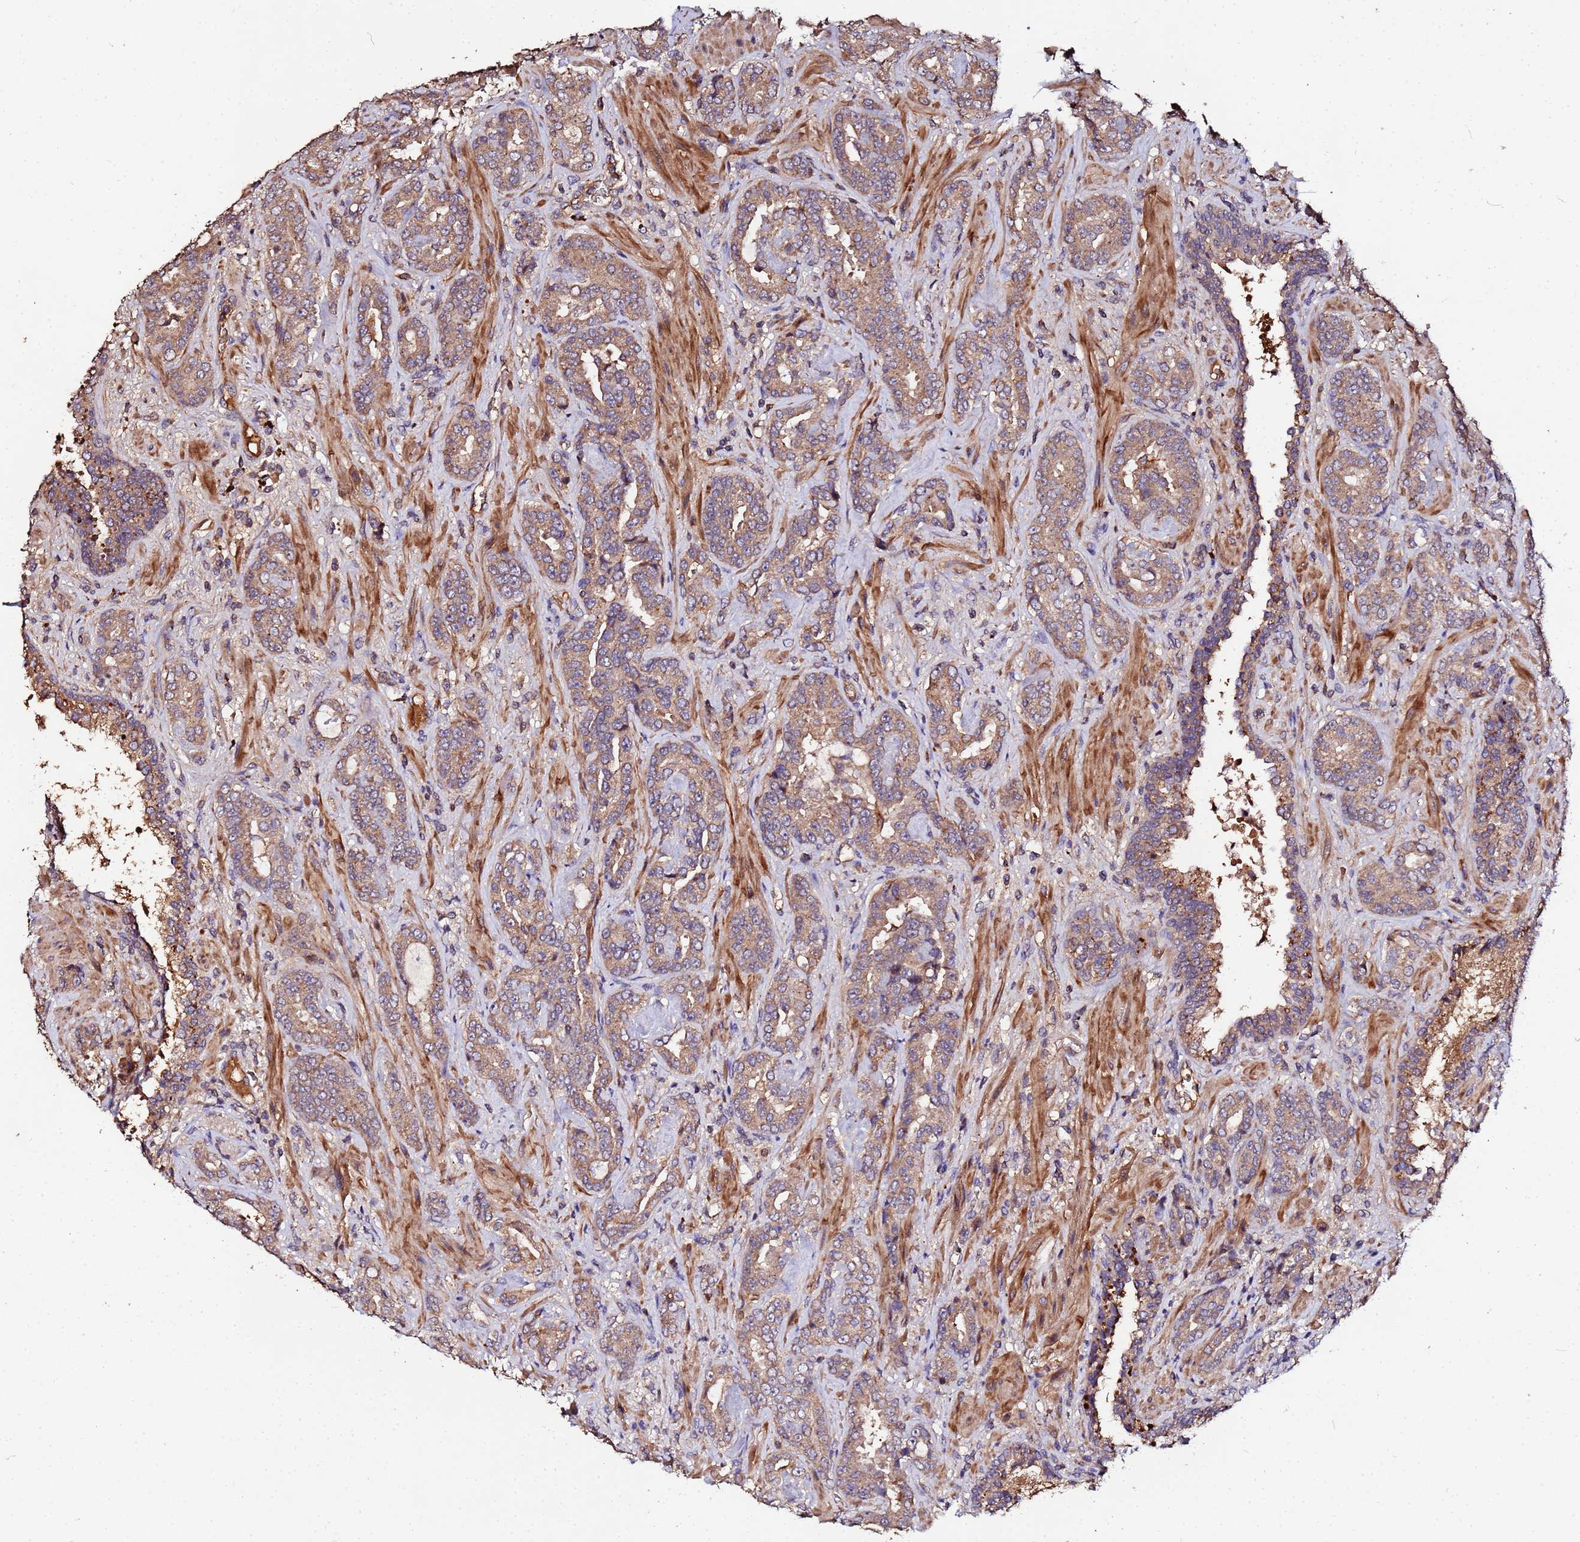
{"staining": {"intensity": "moderate", "quantity": ">75%", "location": "cytoplasmic/membranous"}, "tissue": "prostate cancer", "cell_type": "Tumor cells", "image_type": "cancer", "snomed": [{"axis": "morphology", "description": "Adenocarcinoma, High grade"}, {"axis": "topography", "description": "Prostate"}], "caption": "Human prostate cancer stained with a protein marker shows moderate staining in tumor cells.", "gene": "MTERF1", "patient": {"sex": "male", "age": 71}}